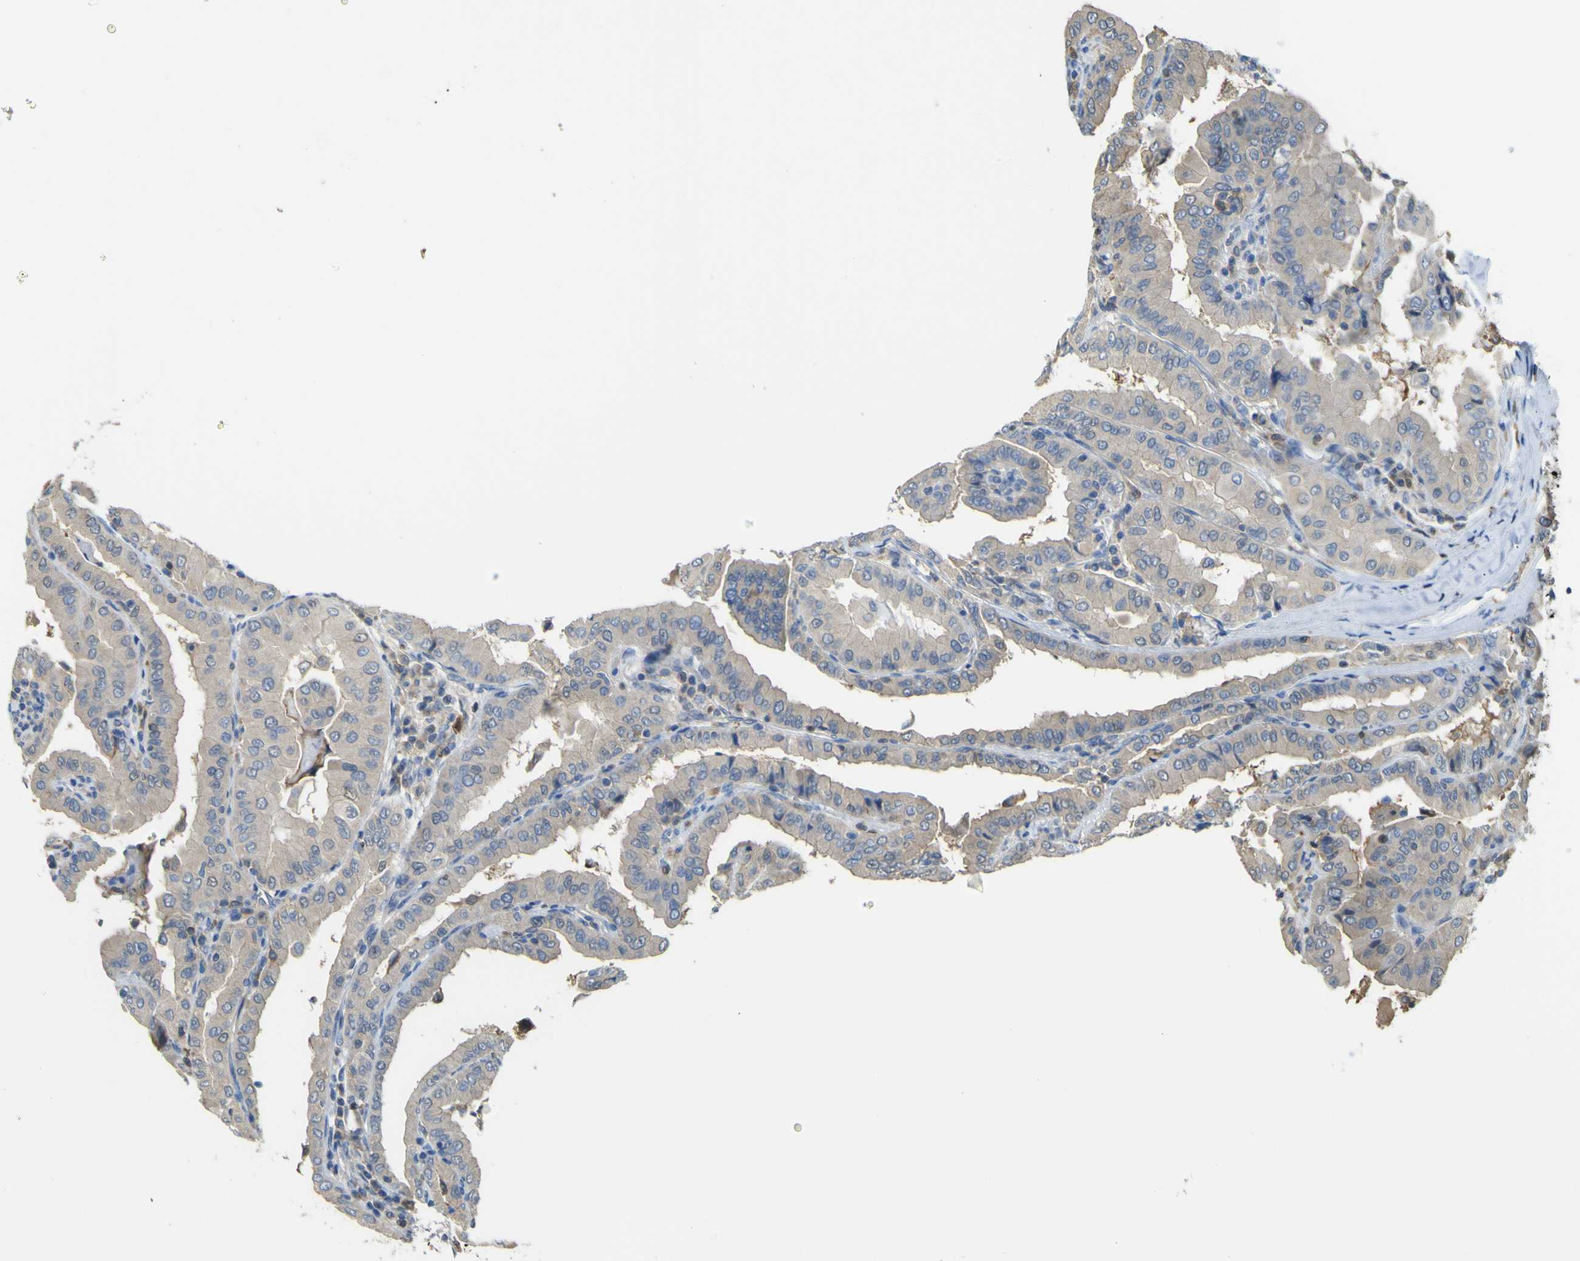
{"staining": {"intensity": "weak", "quantity": ">75%", "location": "cytoplasmic/membranous"}, "tissue": "thyroid cancer", "cell_type": "Tumor cells", "image_type": "cancer", "snomed": [{"axis": "morphology", "description": "Papillary adenocarcinoma, NOS"}, {"axis": "topography", "description": "Thyroid gland"}], "caption": "Thyroid papillary adenocarcinoma tissue reveals weak cytoplasmic/membranous expression in about >75% of tumor cells", "gene": "ABHD3", "patient": {"sex": "male", "age": 33}}